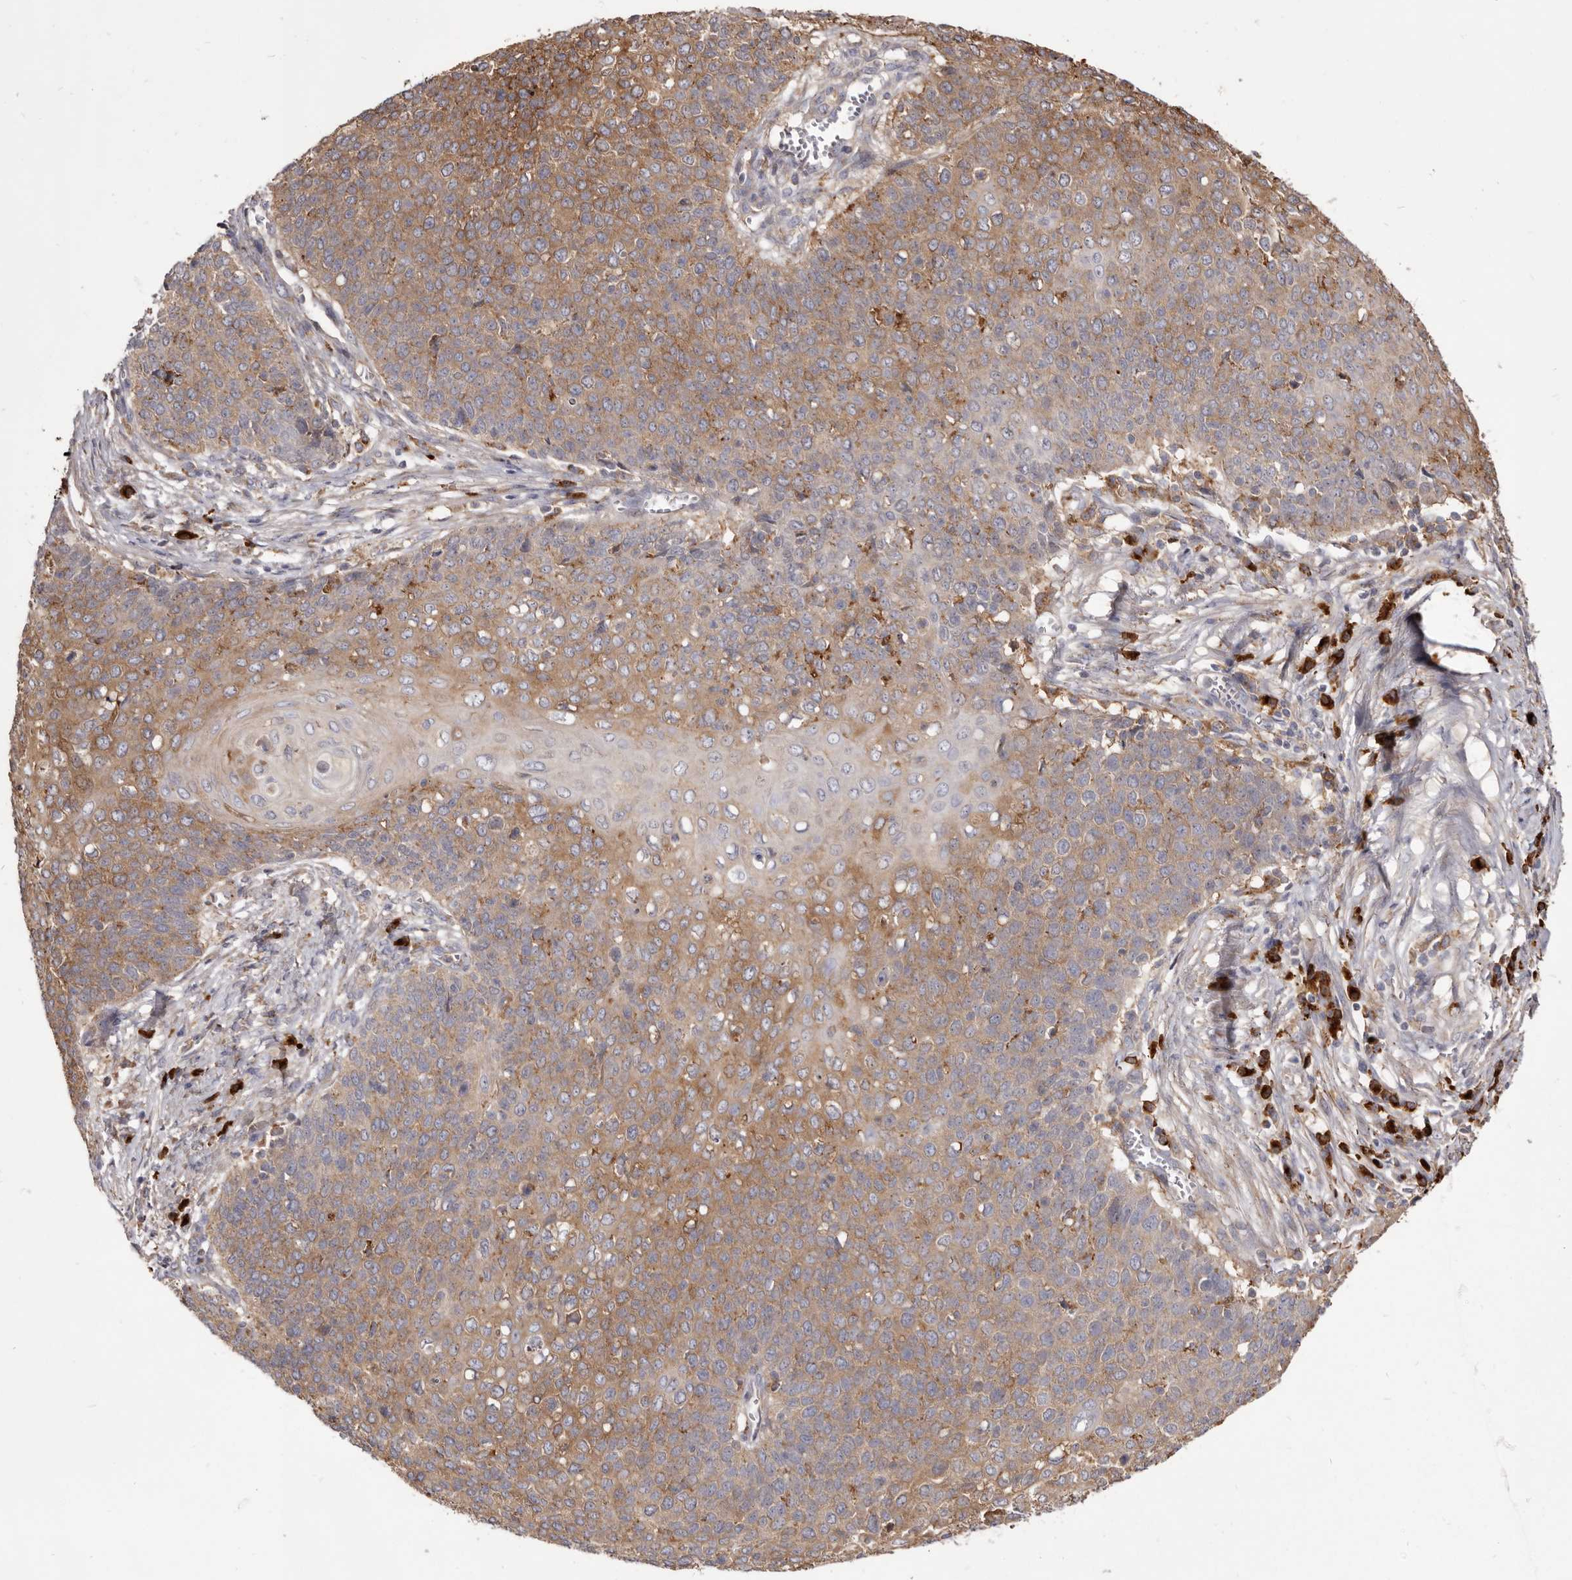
{"staining": {"intensity": "moderate", "quantity": ">75%", "location": "cytoplasmic/membranous"}, "tissue": "cervical cancer", "cell_type": "Tumor cells", "image_type": "cancer", "snomed": [{"axis": "morphology", "description": "Squamous cell carcinoma, NOS"}, {"axis": "topography", "description": "Cervix"}], "caption": "There is medium levels of moderate cytoplasmic/membranous staining in tumor cells of cervical cancer, as demonstrated by immunohistochemical staining (brown color).", "gene": "TPD52", "patient": {"sex": "female", "age": 39}}